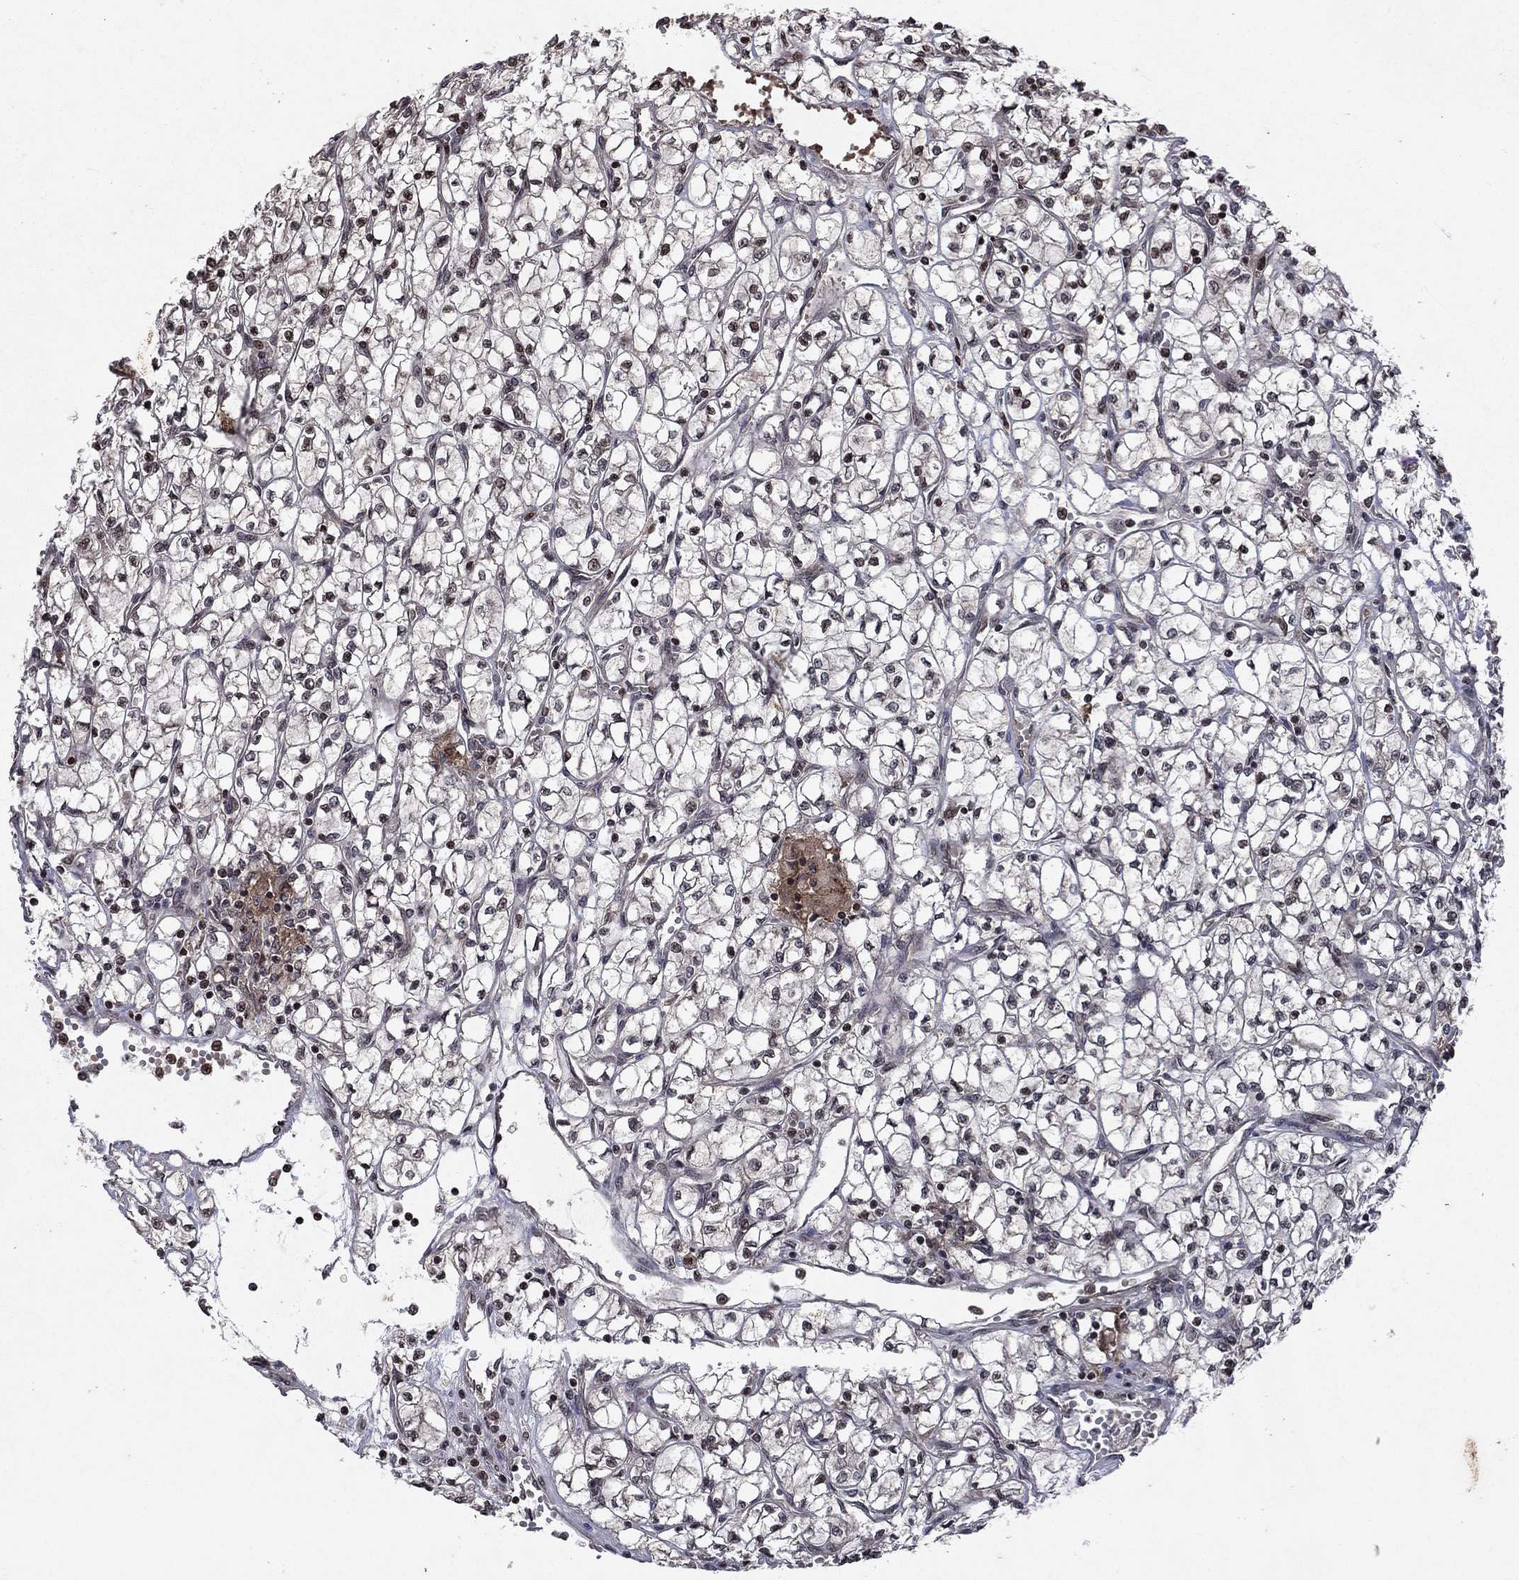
{"staining": {"intensity": "negative", "quantity": "none", "location": "none"}, "tissue": "renal cancer", "cell_type": "Tumor cells", "image_type": "cancer", "snomed": [{"axis": "morphology", "description": "Adenocarcinoma, NOS"}, {"axis": "topography", "description": "Kidney"}], "caption": "This is a image of immunohistochemistry staining of renal adenocarcinoma, which shows no positivity in tumor cells.", "gene": "SORBS1", "patient": {"sex": "female", "age": 64}}